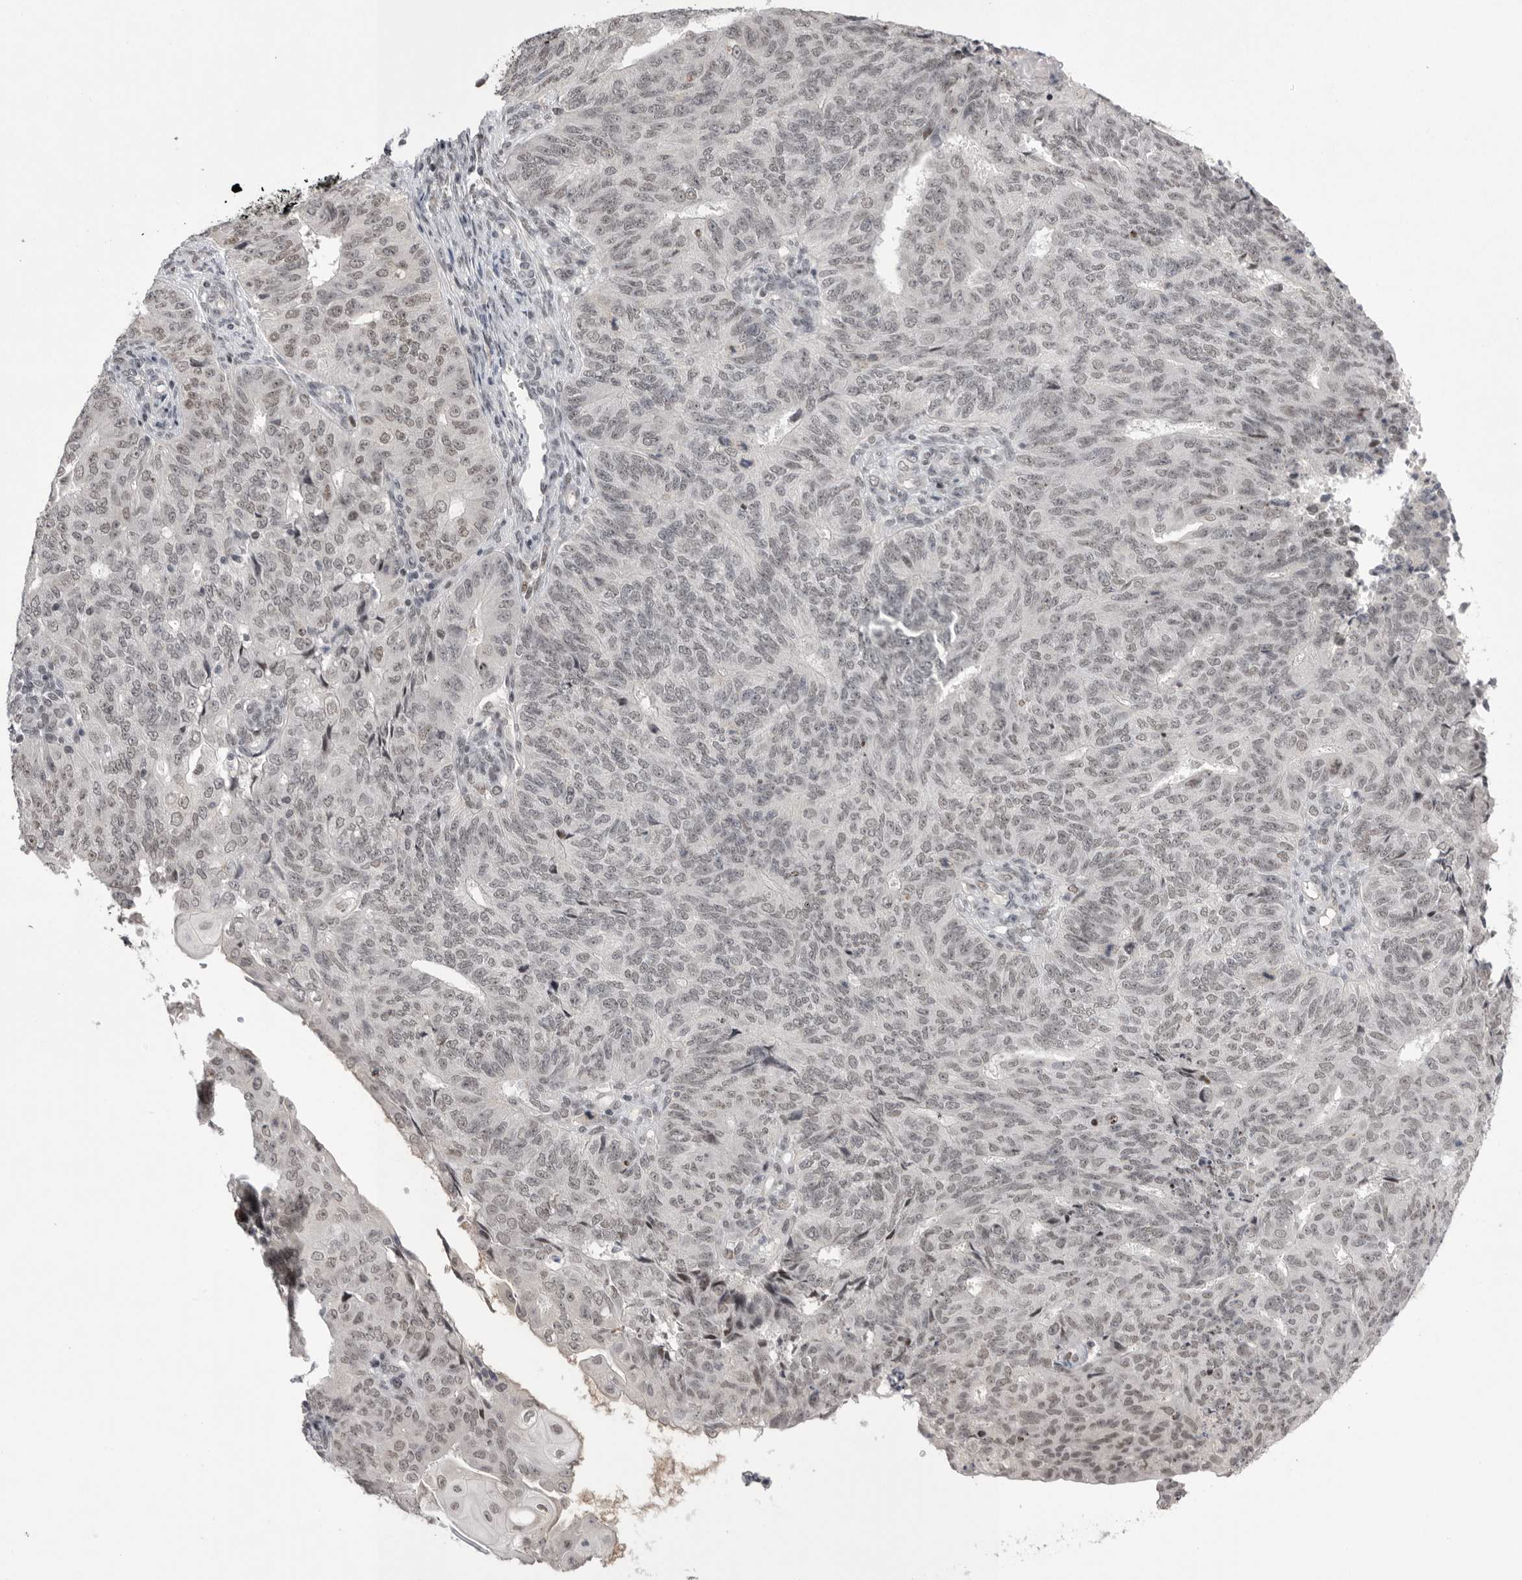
{"staining": {"intensity": "weak", "quantity": "25%-75%", "location": "nuclear"}, "tissue": "endometrial cancer", "cell_type": "Tumor cells", "image_type": "cancer", "snomed": [{"axis": "morphology", "description": "Adenocarcinoma, NOS"}, {"axis": "topography", "description": "Endometrium"}], "caption": "Immunohistochemical staining of adenocarcinoma (endometrial) displays weak nuclear protein expression in about 25%-75% of tumor cells. Using DAB (3,3'-diaminobenzidine) (brown) and hematoxylin (blue) stains, captured at high magnification using brightfield microscopy.", "gene": "POU5F1", "patient": {"sex": "female", "age": 32}}